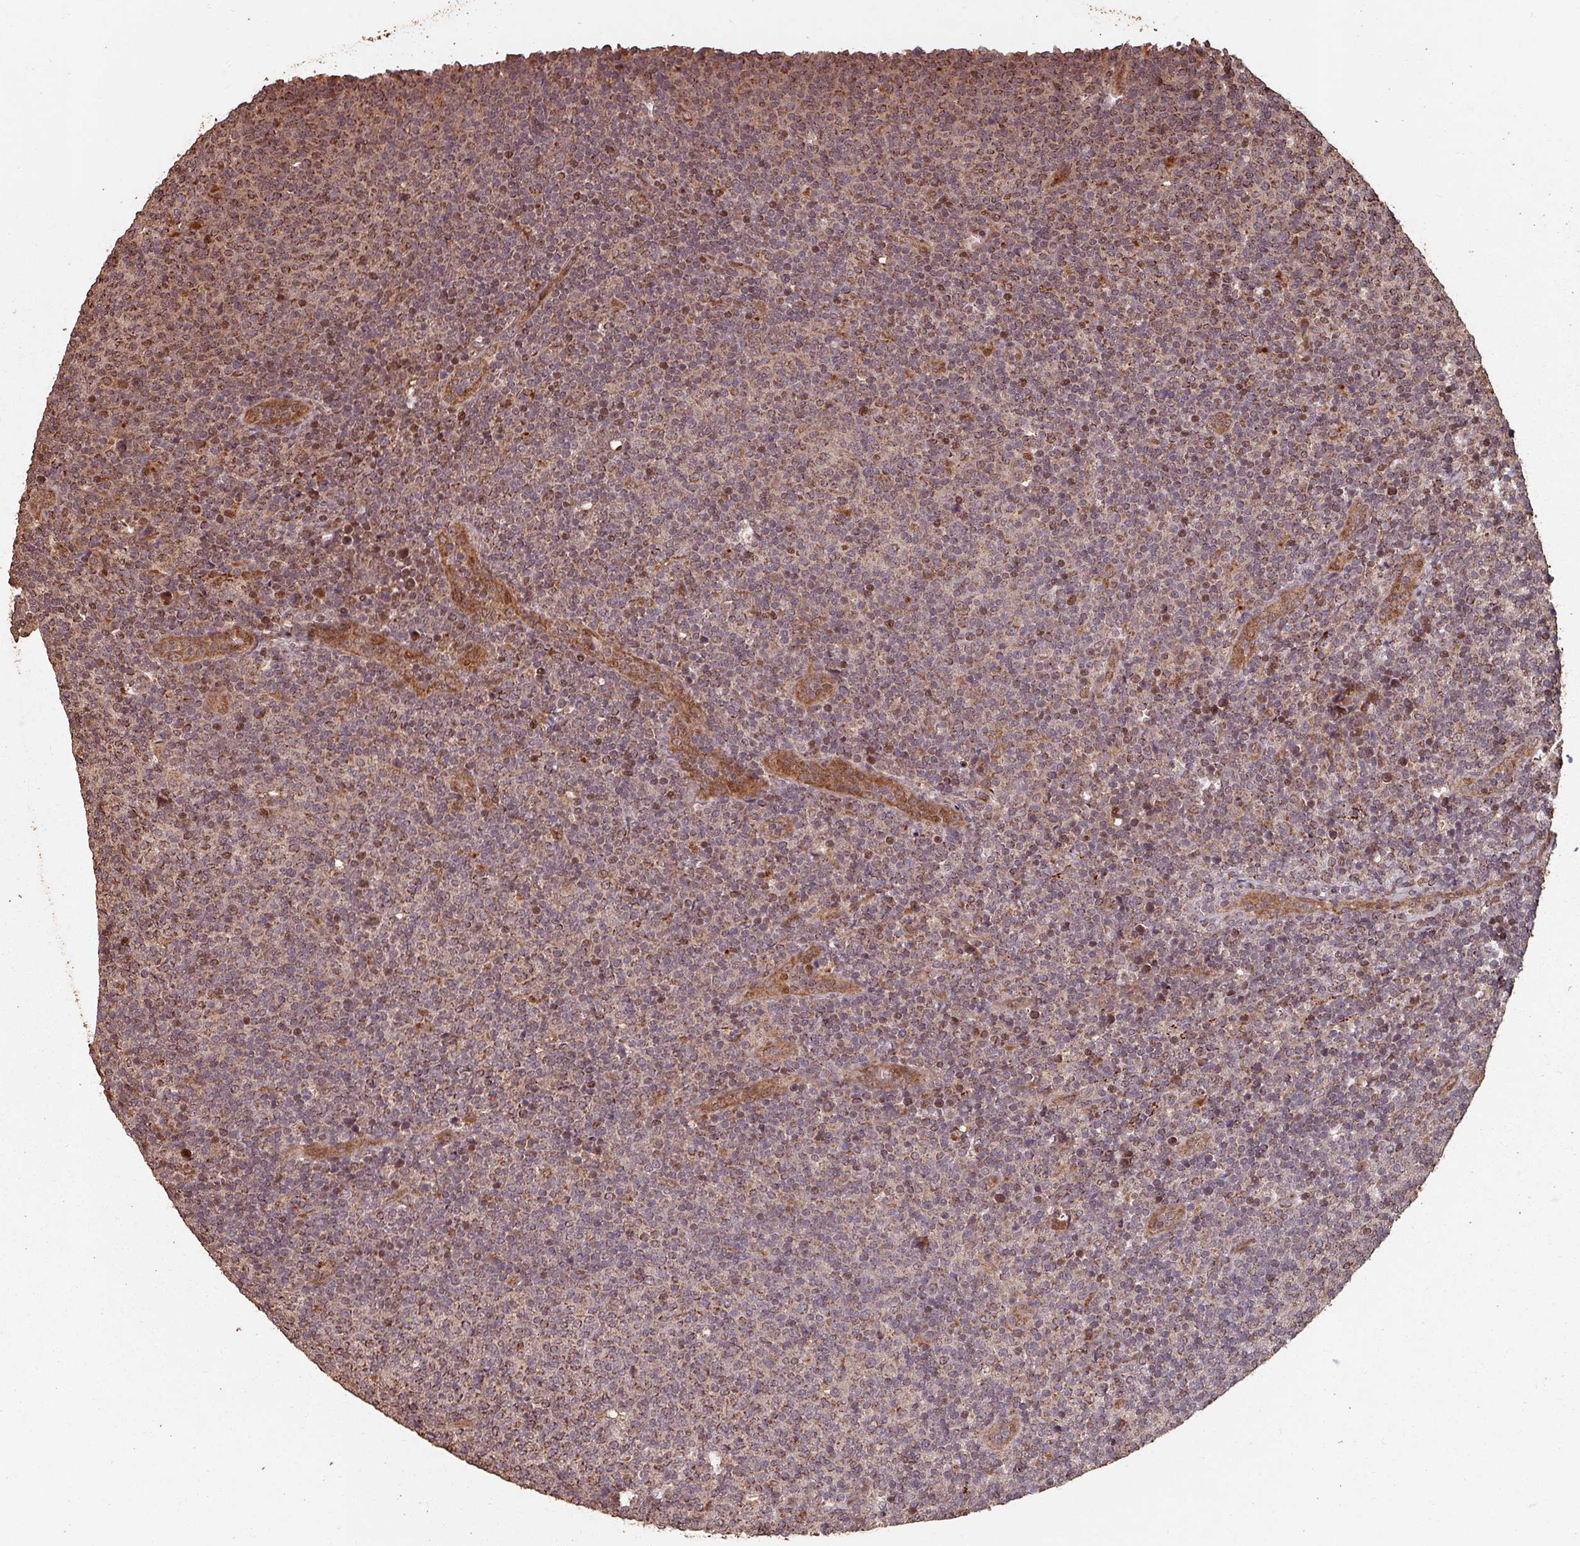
{"staining": {"intensity": "moderate", "quantity": ">75%", "location": "cytoplasmic/membranous,nuclear"}, "tissue": "lymphoma", "cell_type": "Tumor cells", "image_type": "cancer", "snomed": [{"axis": "morphology", "description": "Malignant lymphoma, non-Hodgkin's type, Low grade"}, {"axis": "topography", "description": "Lymph node"}], "caption": "Immunohistochemical staining of lymphoma reveals medium levels of moderate cytoplasmic/membranous and nuclear protein staining in about >75% of tumor cells. Using DAB (brown) and hematoxylin (blue) stains, captured at high magnification using brightfield microscopy.", "gene": "EID1", "patient": {"sex": "male", "age": 66}}